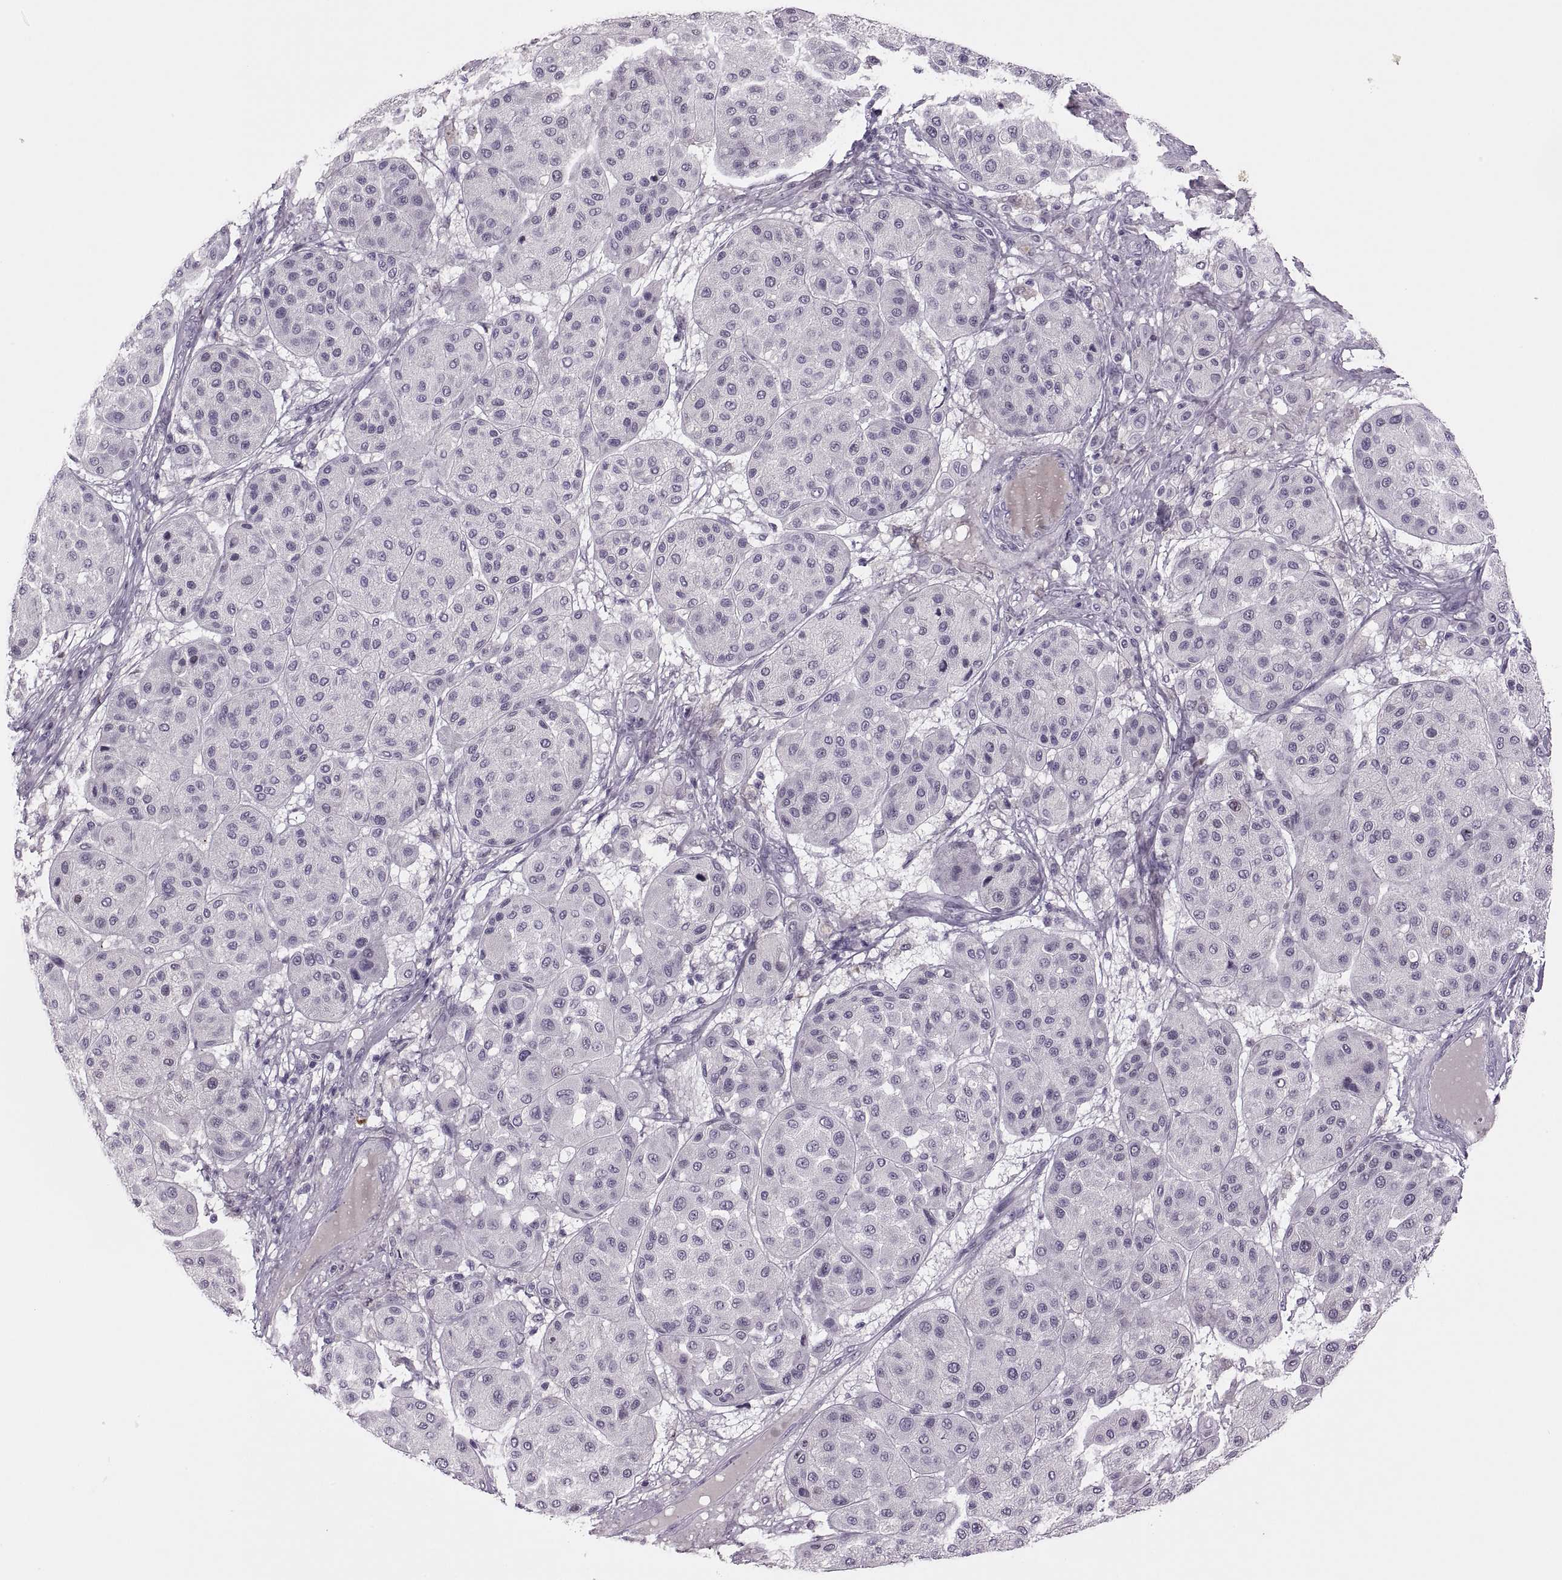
{"staining": {"intensity": "negative", "quantity": "none", "location": "none"}, "tissue": "melanoma", "cell_type": "Tumor cells", "image_type": "cancer", "snomed": [{"axis": "morphology", "description": "Malignant melanoma, Metastatic site"}, {"axis": "topography", "description": "Smooth muscle"}], "caption": "An image of human melanoma is negative for staining in tumor cells. Nuclei are stained in blue.", "gene": "CHCT1", "patient": {"sex": "male", "age": 41}}